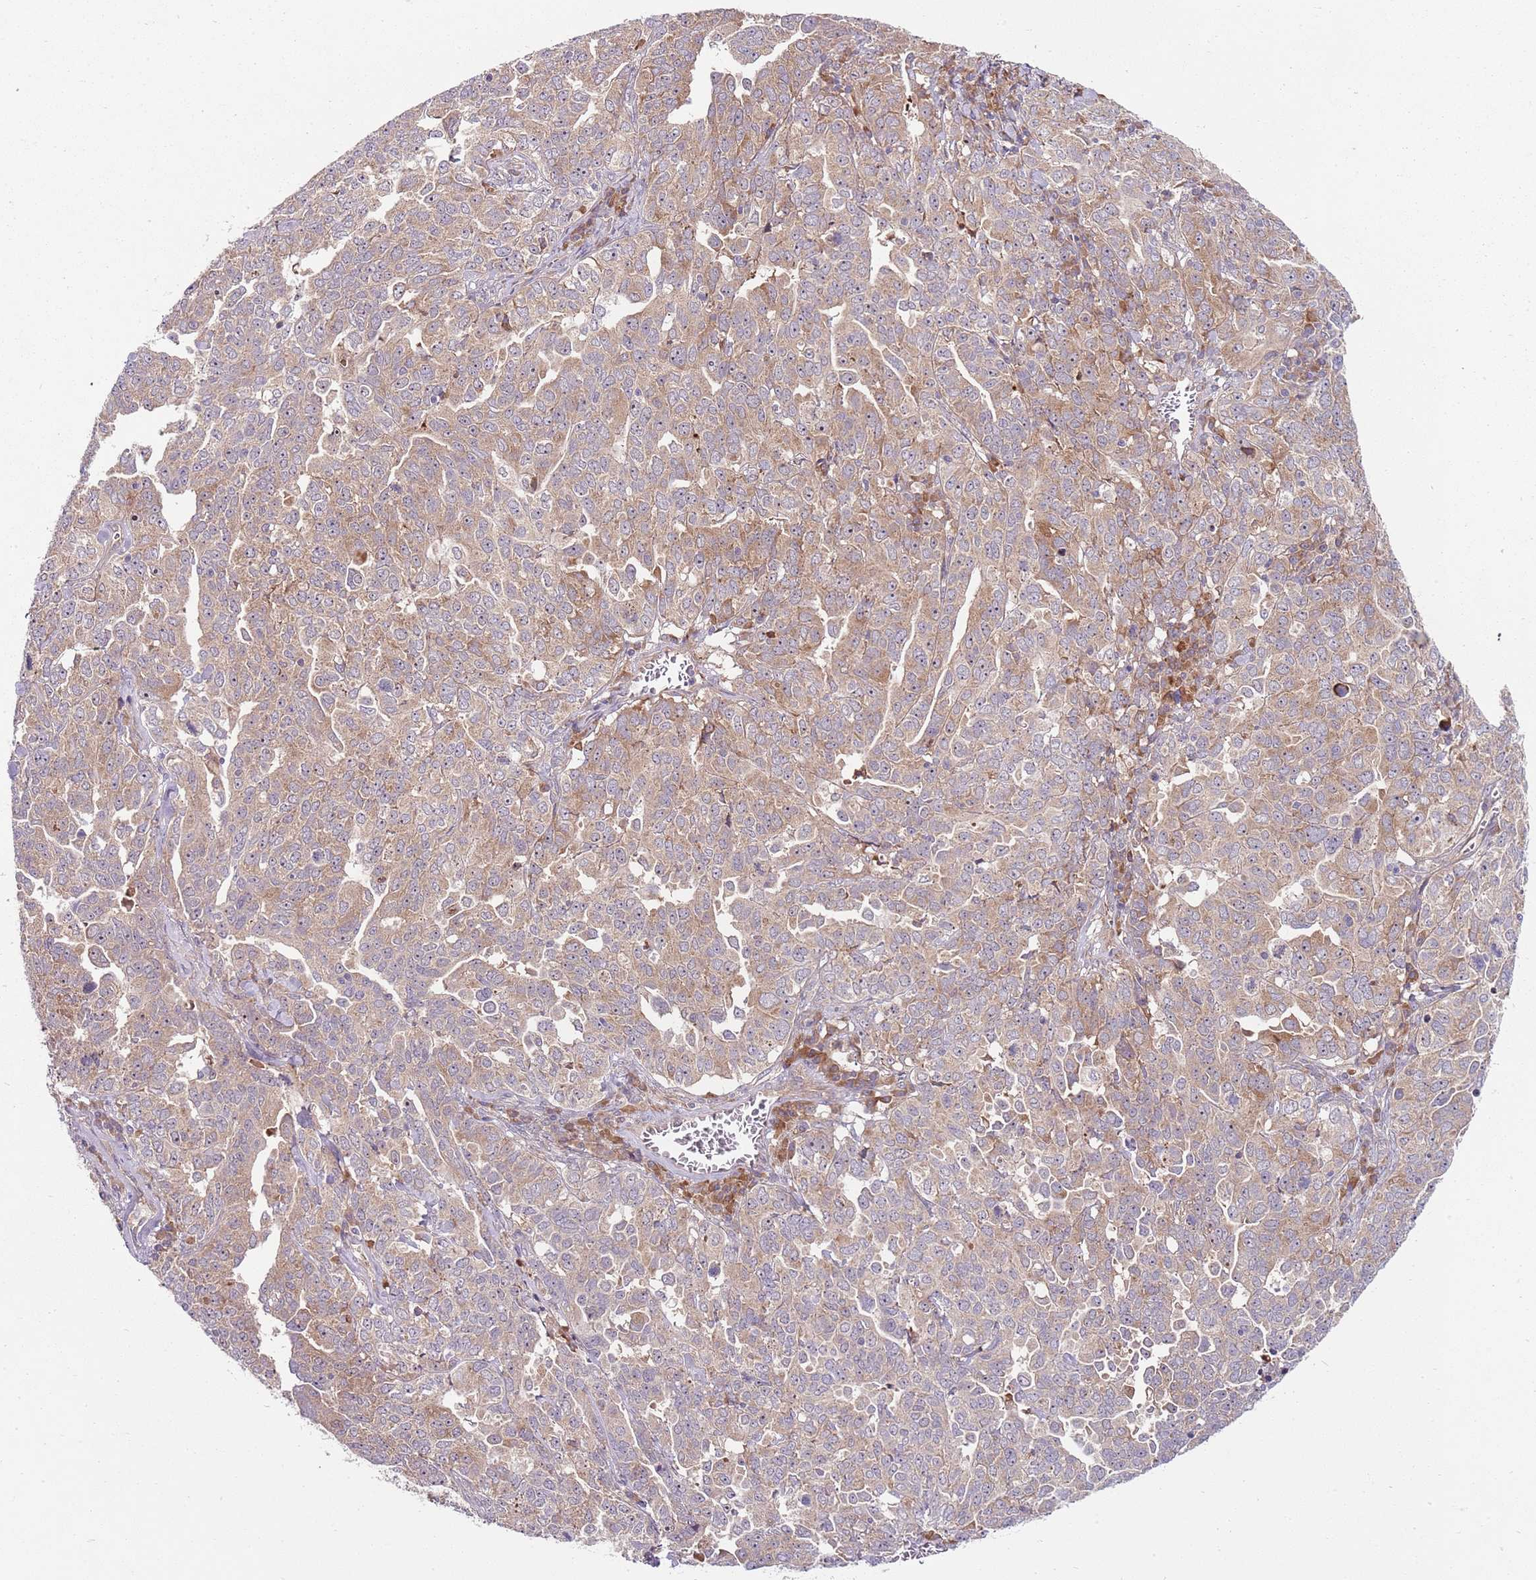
{"staining": {"intensity": "moderate", "quantity": "25%-75%", "location": "cytoplasmic/membranous"}, "tissue": "ovarian cancer", "cell_type": "Tumor cells", "image_type": "cancer", "snomed": [{"axis": "morphology", "description": "Carcinoma, endometroid"}, {"axis": "topography", "description": "Ovary"}], "caption": "A histopathology image showing moderate cytoplasmic/membranous expression in about 25%-75% of tumor cells in ovarian endometroid carcinoma, as visualized by brown immunohistochemical staining.", "gene": "FBXL22", "patient": {"sex": "female", "age": 62}}